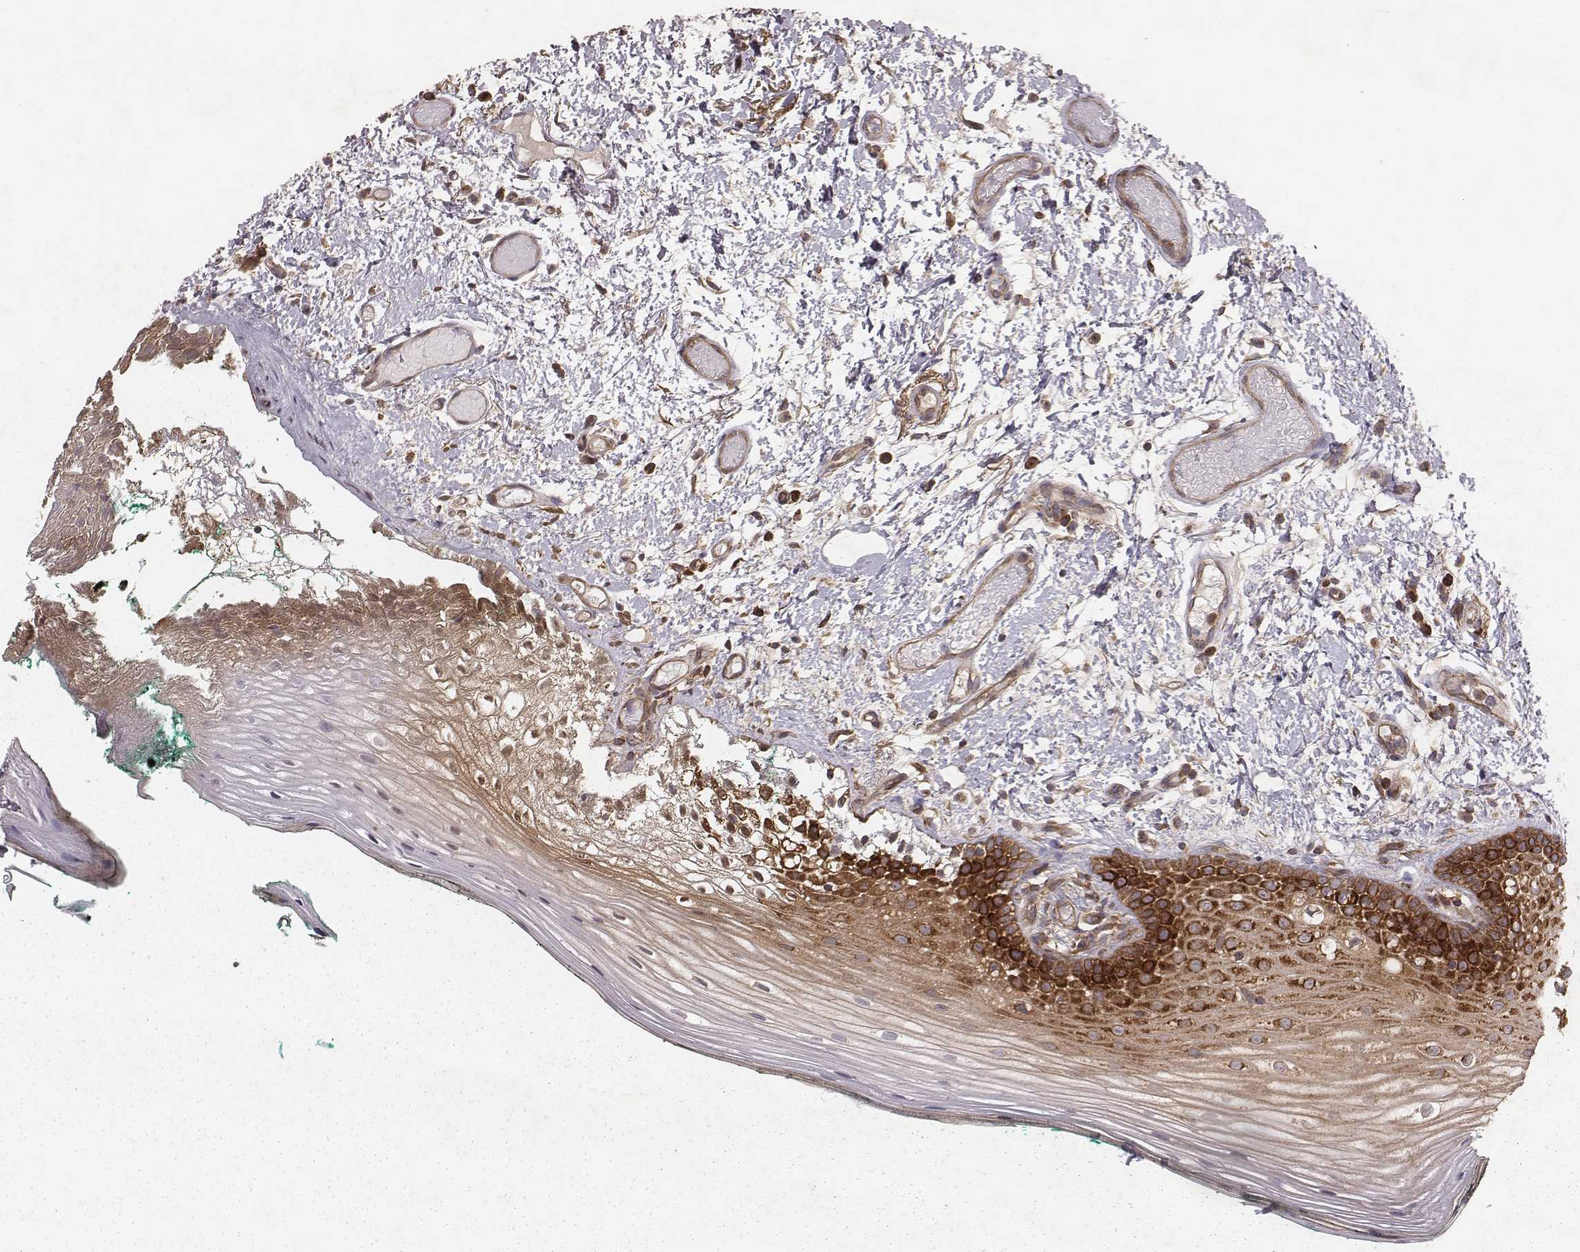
{"staining": {"intensity": "strong", "quantity": ">75%", "location": "cytoplasmic/membranous"}, "tissue": "oral mucosa", "cell_type": "Squamous epithelial cells", "image_type": "normal", "snomed": [{"axis": "morphology", "description": "Normal tissue, NOS"}, {"axis": "topography", "description": "Oral tissue"}], "caption": "Immunohistochemistry staining of normal oral mucosa, which shows high levels of strong cytoplasmic/membranous staining in approximately >75% of squamous epithelial cells indicating strong cytoplasmic/membranous protein staining. The staining was performed using DAB (3,3'-diaminobenzidine) (brown) for protein detection and nuclei were counterstained in hematoxylin (blue).", "gene": "TXLNA", "patient": {"sex": "female", "age": 83}}